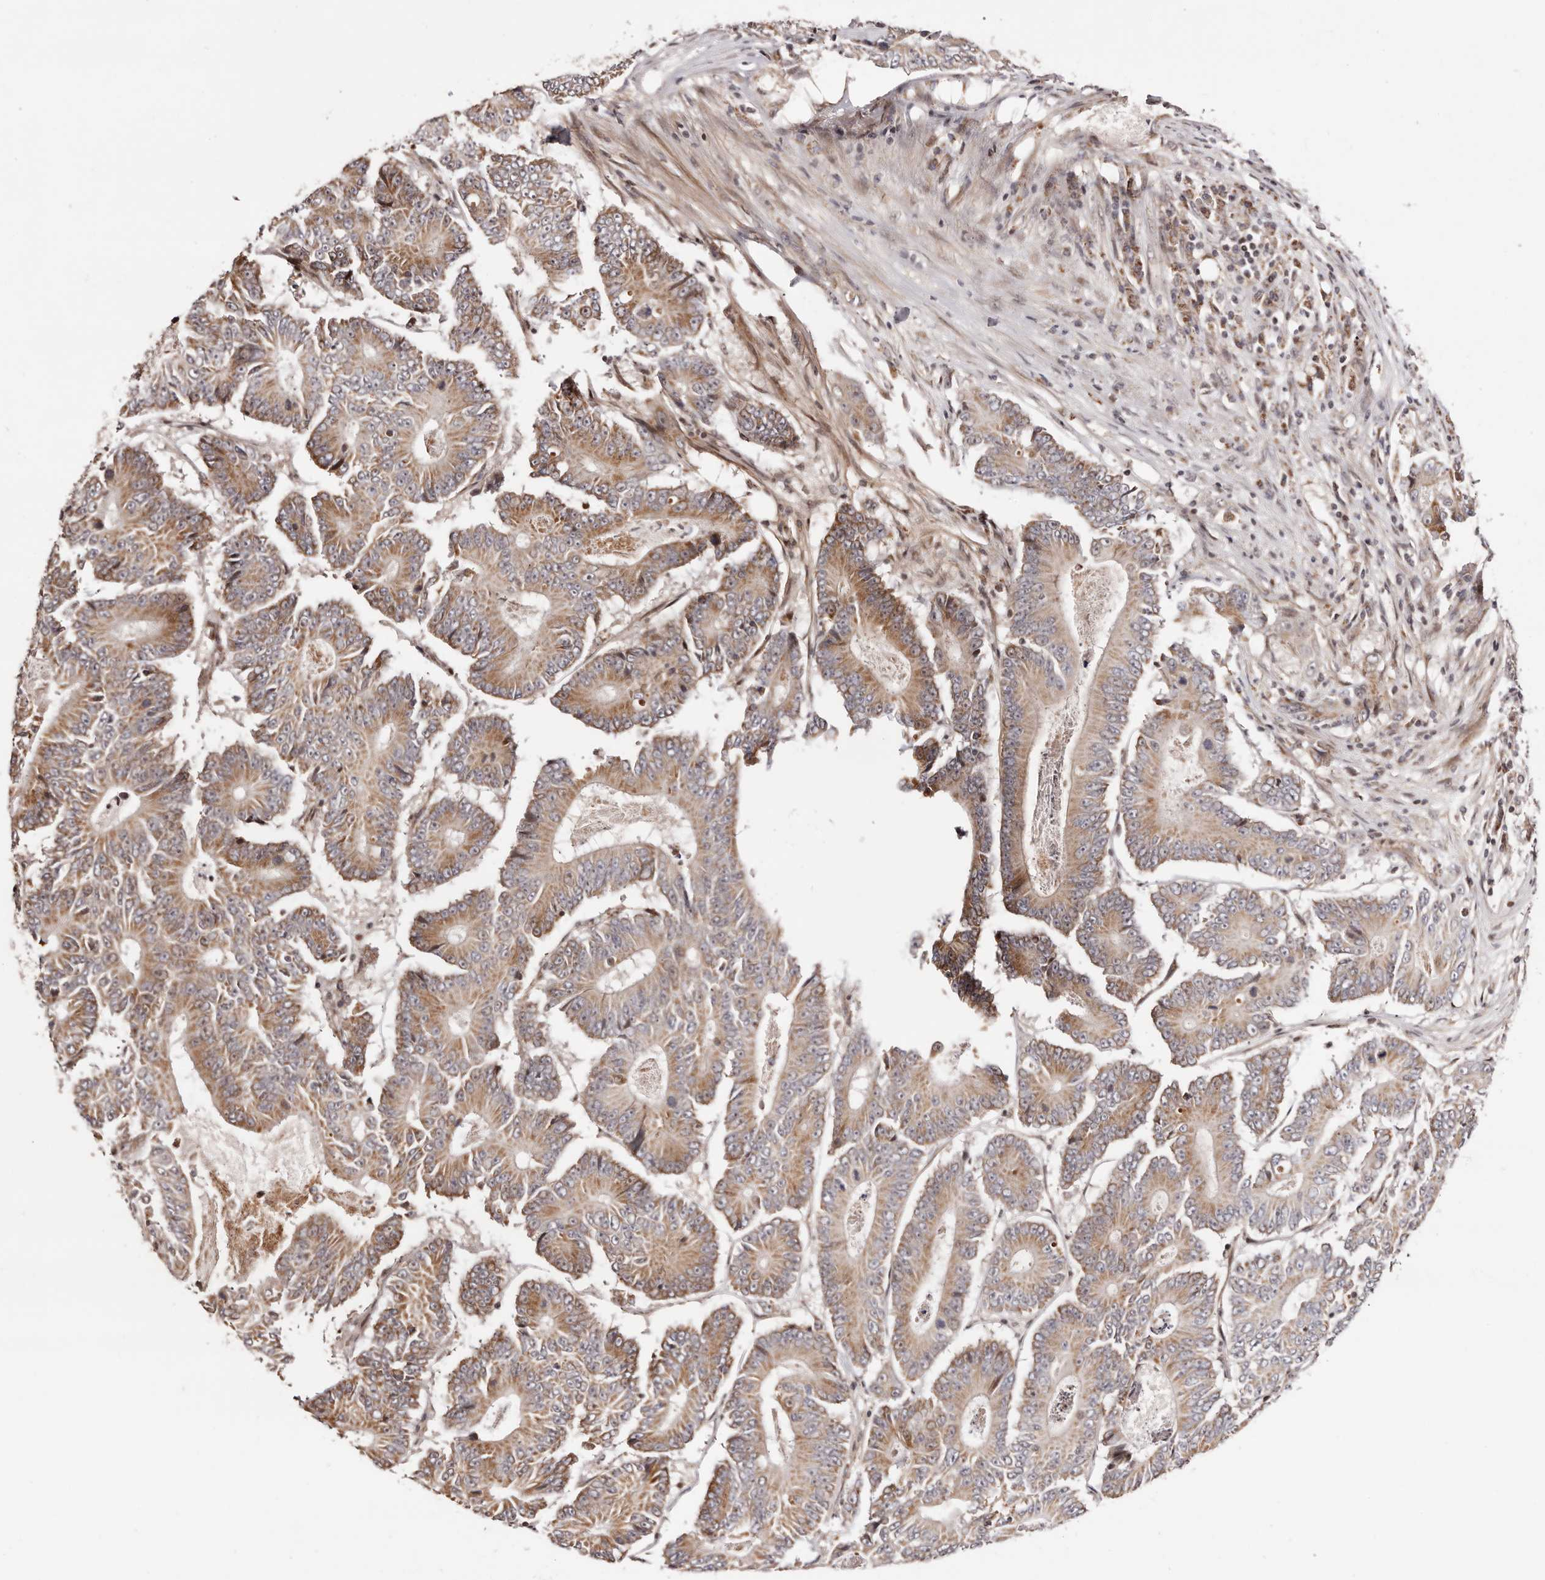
{"staining": {"intensity": "moderate", "quantity": ">75%", "location": "cytoplasmic/membranous"}, "tissue": "colorectal cancer", "cell_type": "Tumor cells", "image_type": "cancer", "snomed": [{"axis": "morphology", "description": "Adenocarcinoma, NOS"}, {"axis": "topography", "description": "Colon"}], "caption": "Immunohistochemical staining of adenocarcinoma (colorectal) displays medium levels of moderate cytoplasmic/membranous protein expression in approximately >75% of tumor cells.", "gene": "HIVEP3", "patient": {"sex": "male", "age": 83}}